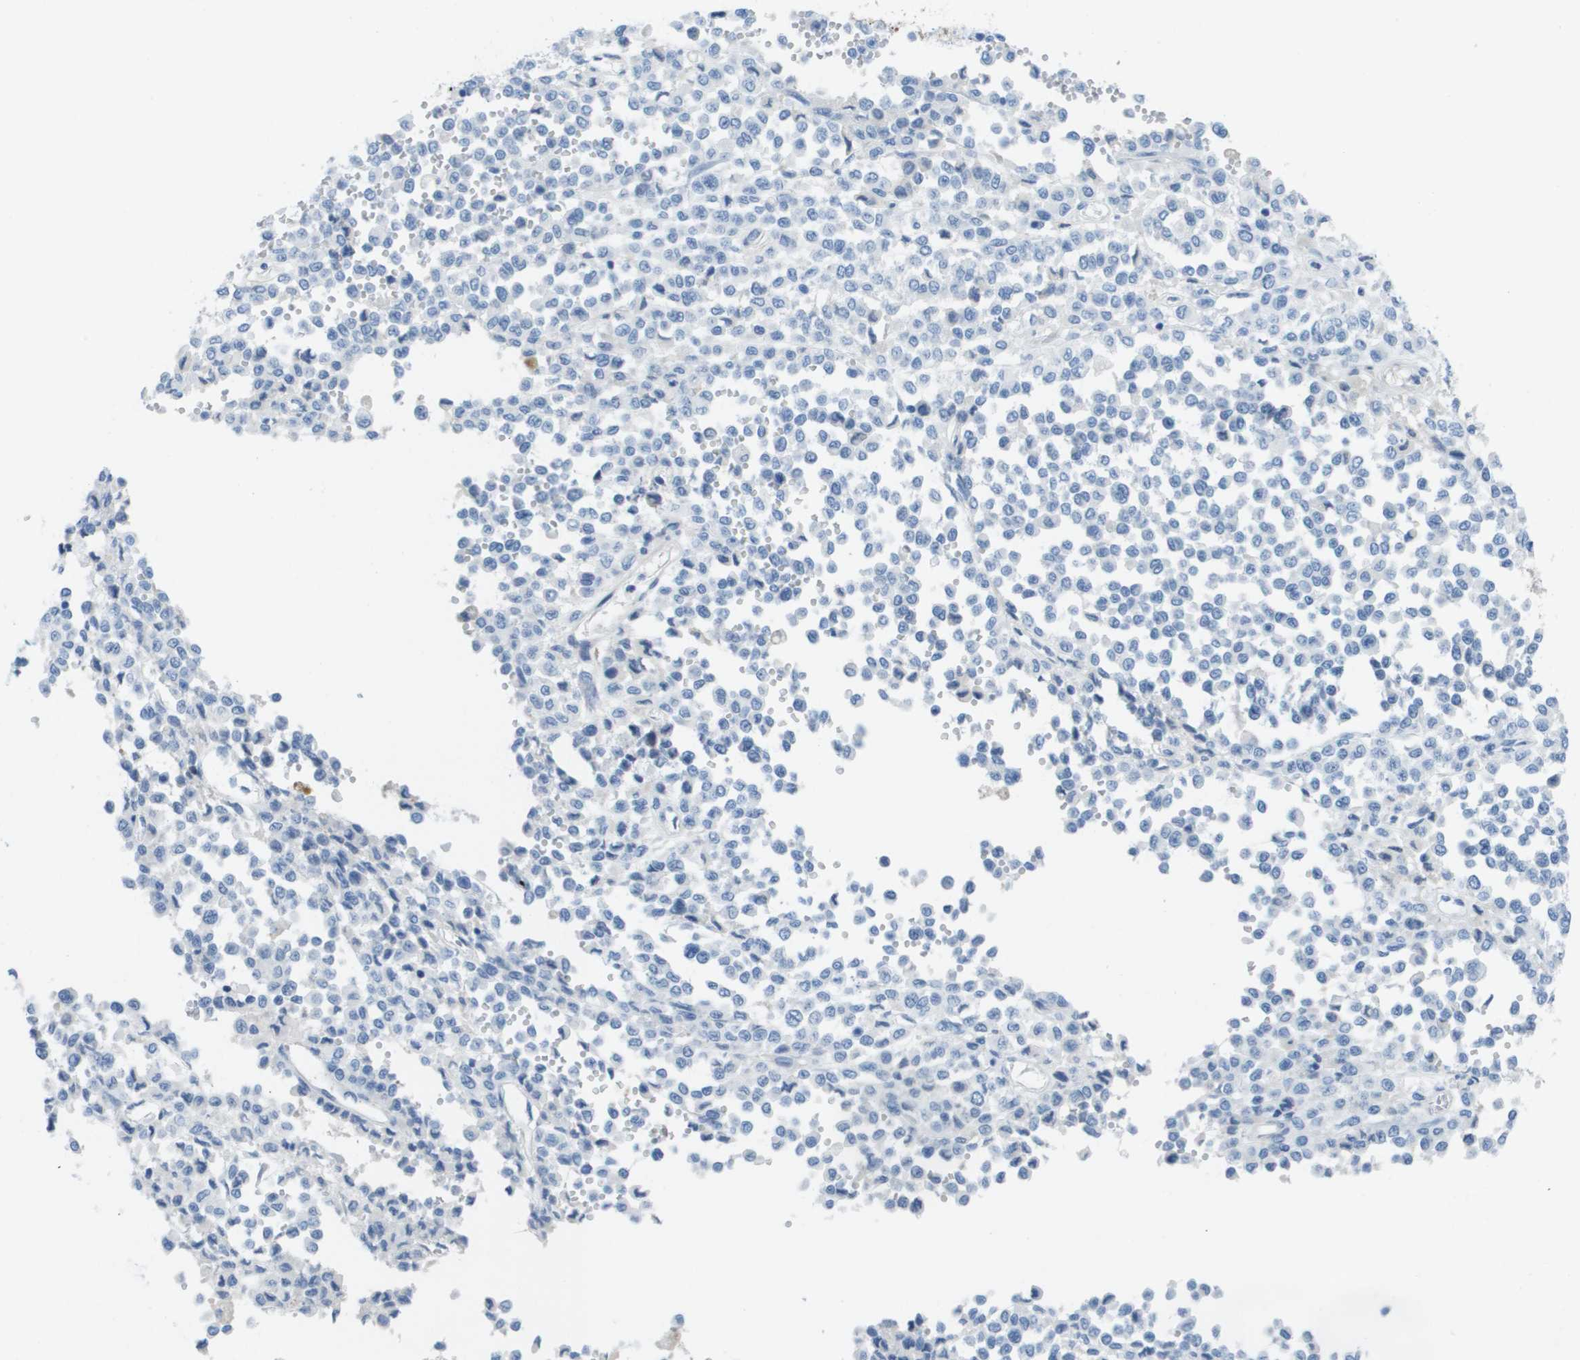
{"staining": {"intensity": "negative", "quantity": "none", "location": "none"}, "tissue": "melanoma", "cell_type": "Tumor cells", "image_type": "cancer", "snomed": [{"axis": "morphology", "description": "Malignant melanoma, Metastatic site"}, {"axis": "topography", "description": "Pancreas"}], "caption": "This is a micrograph of IHC staining of melanoma, which shows no staining in tumor cells. (Stains: DAB (3,3'-diaminobenzidine) IHC with hematoxylin counter stain, Microscopy: brightfield microscopy at high magnification).", "gene": "GPR18", "patient": {"sex": "female", "age": 30}}